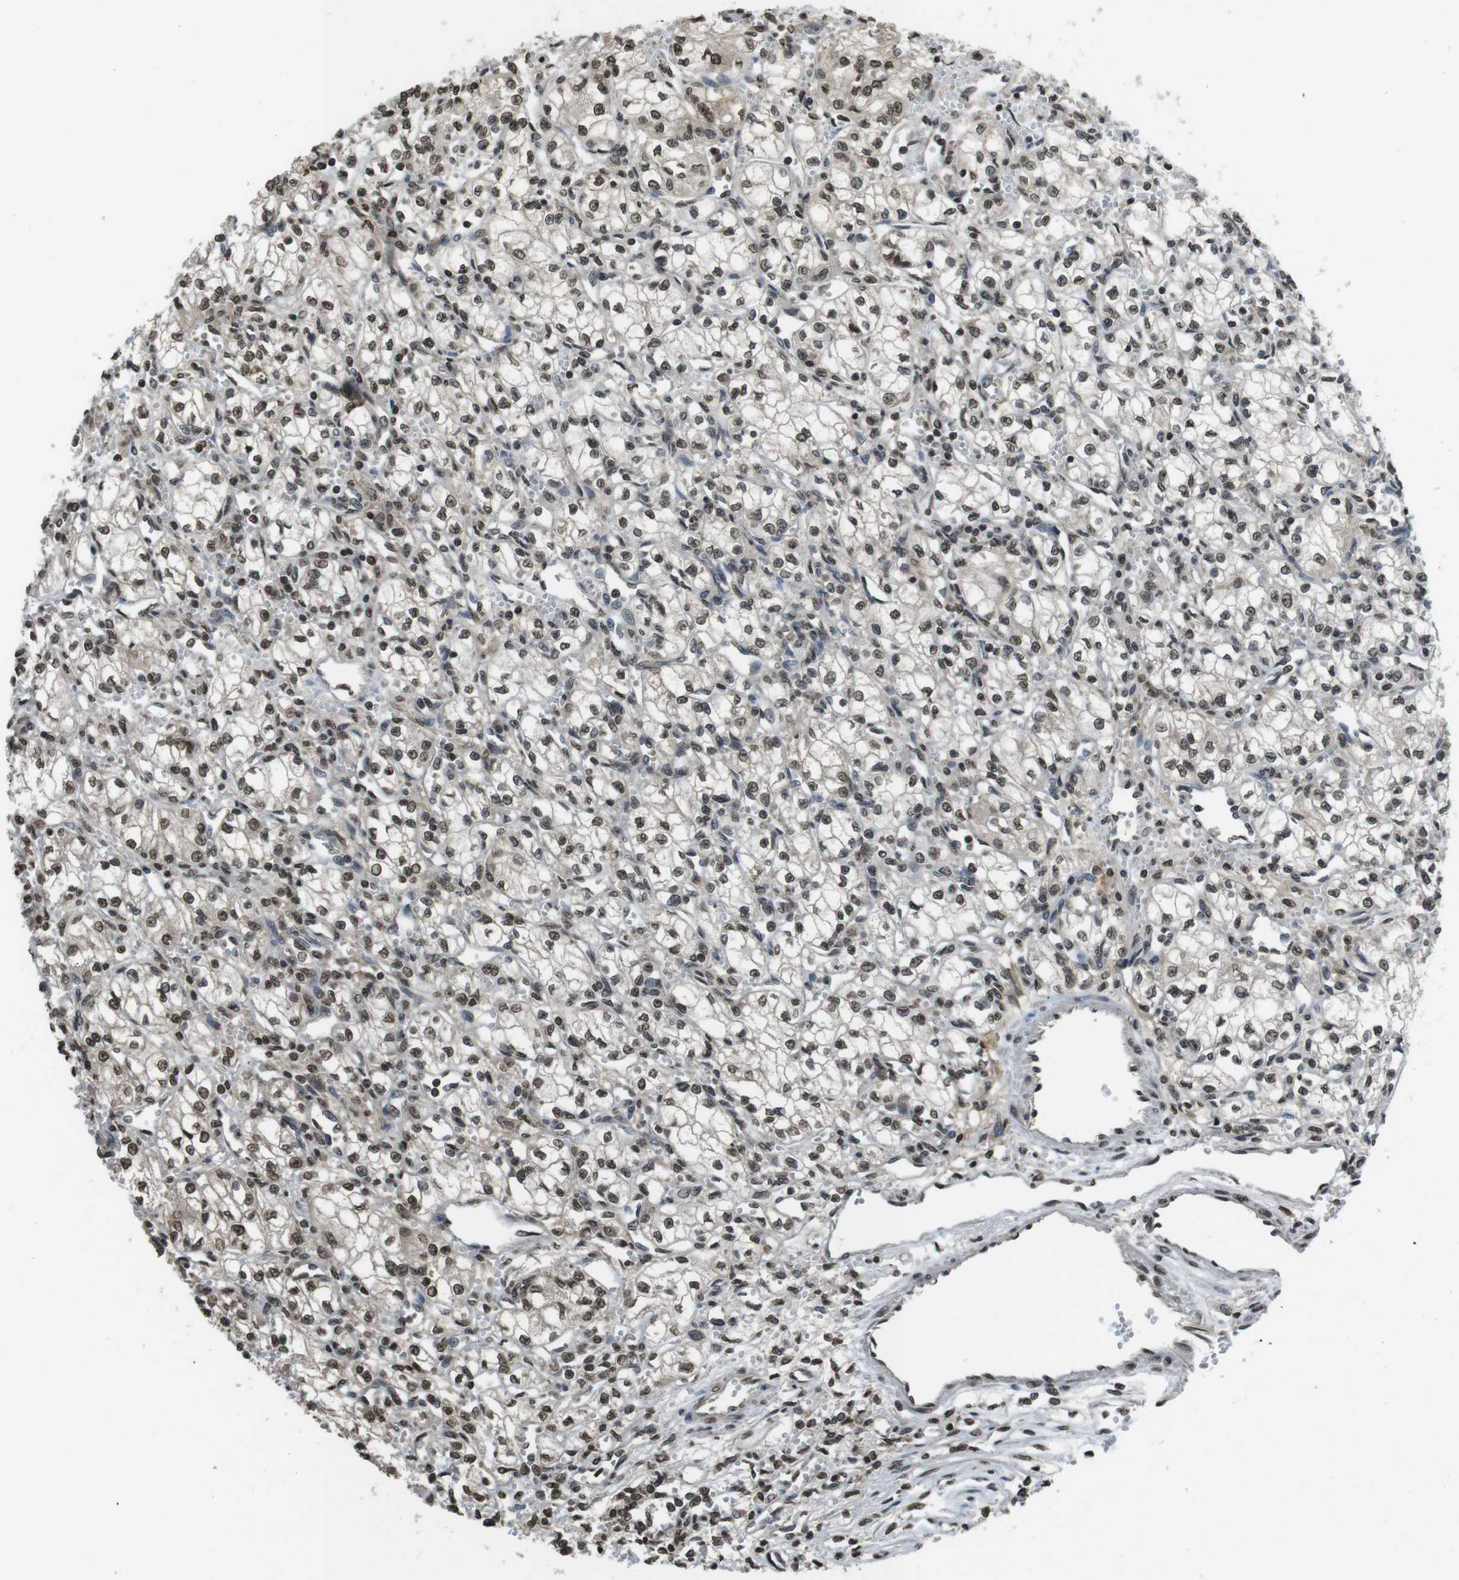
{"staining": {"intensity": "moderate", "quantity": ">75%", "location": "nuclear"}, "tissue": "renal cancer", "cell_type": "Tumor cells", "image_type": "cancer", "snomed": [{"axis": "morphology", "description": "Normal tissue, NOS"}, {"axis": "morphology", "description": "Adenocarcinoma, NOS"}, {"axis": "topography", "description": "Kidney"}], "caption": "Adenocarcinoma (renal) was stained to show a protein in brown. There is medium levels of moderate nuclear expression in about >75% of tumor cells.", "gene": "MAF", "patient": {"sex": "male", "age": 59}}